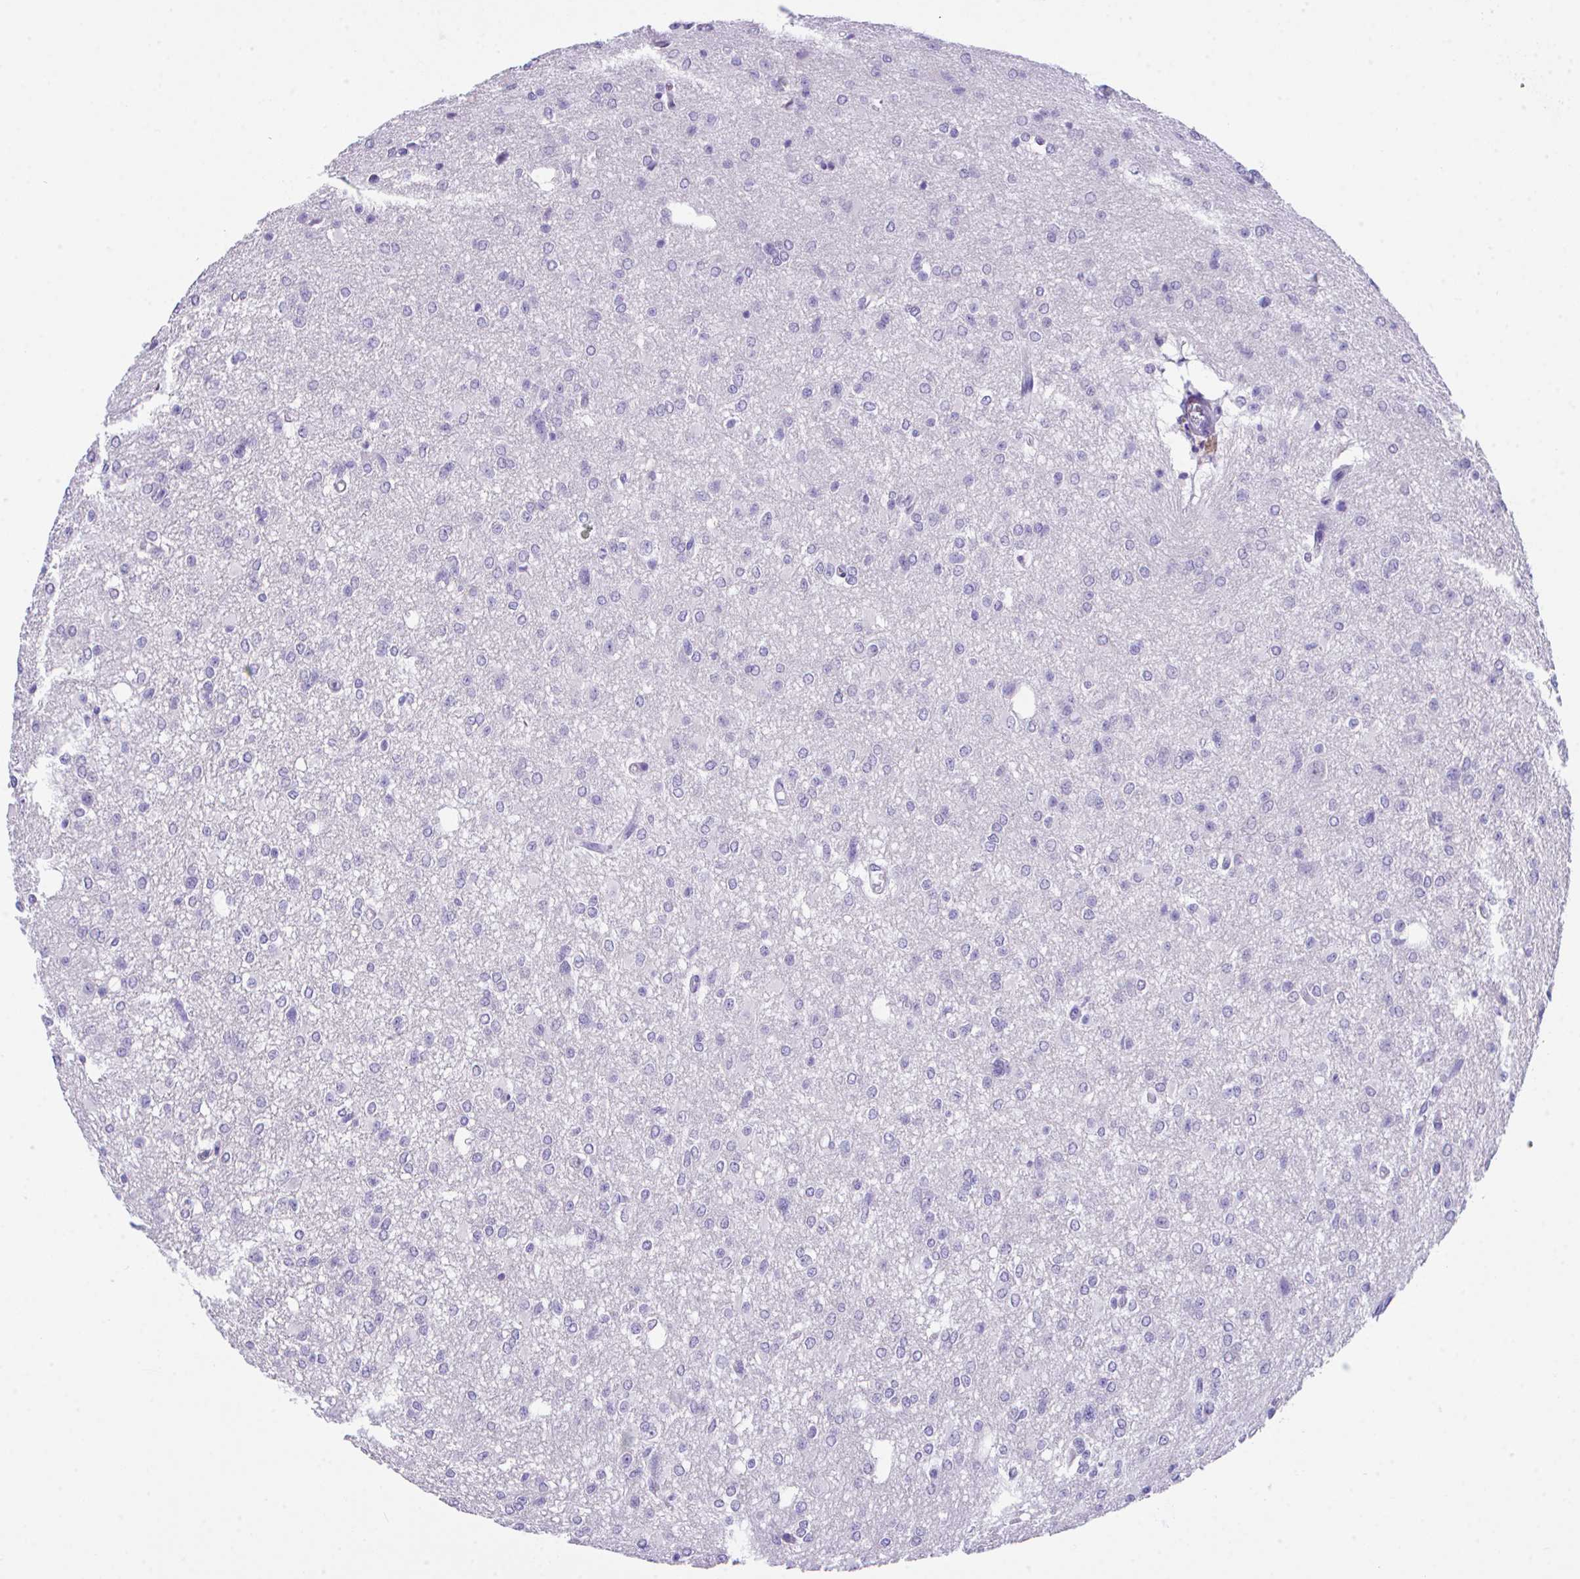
{"staining": {"intensity": "negative", "quantity": "none", "location": "none"}, "tissue": "glioma", "cell_type": "Tumor cells", "image_type": "cancer", "snomed": [{"axis": "morphology", "description": "Glioma, malignant, Low grade"}, {"axis": "topography", "description": "Brain"}], "caption": "Image shows no protein positivity in tumor cells of glioma tissue.", "gene": "HOXB4", "patient": {"sex": "male", "age": 26}}